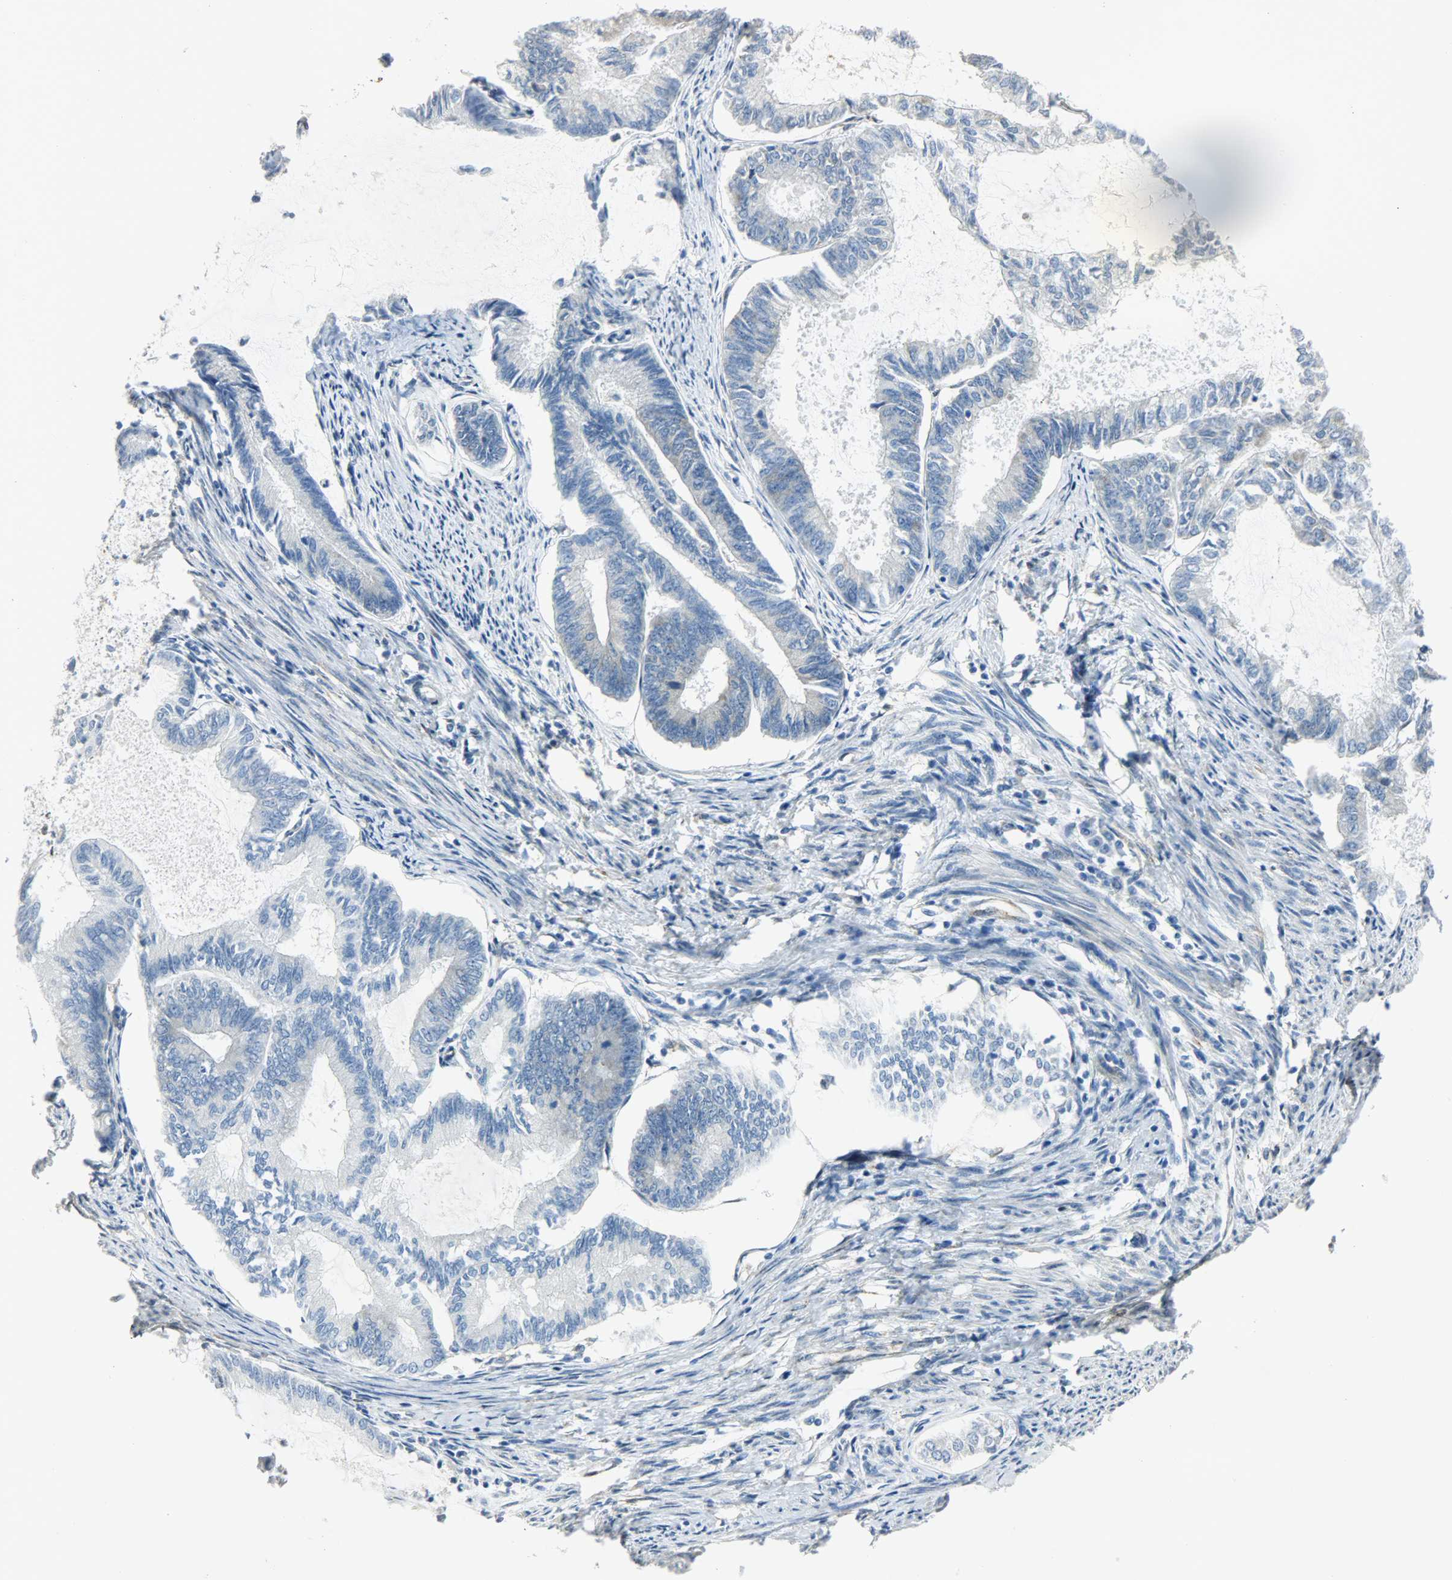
{"staining": {"intensity": "weak", "quantity": "25%-75%", "location": "cytoplasmic/membranous"}, "tissue": "endometrial cancer", "cell_type": "Tumor cells", "image_type": "cancer", "snomed": [{"axis": "morphology", "description": "Adenocarcinoma, NOS"}, {"axis": "topography", "description": "Endometrium"}], "caption": "An immunohistochemistry micrograph of neoplastic tissue is shown. Protein staining in brown shows weak cytoplasmic/membranous positivity in endometrial cancer within tumor cells.", "gene": "PKD2", "patient": {"sex": "female", "age": 86}}